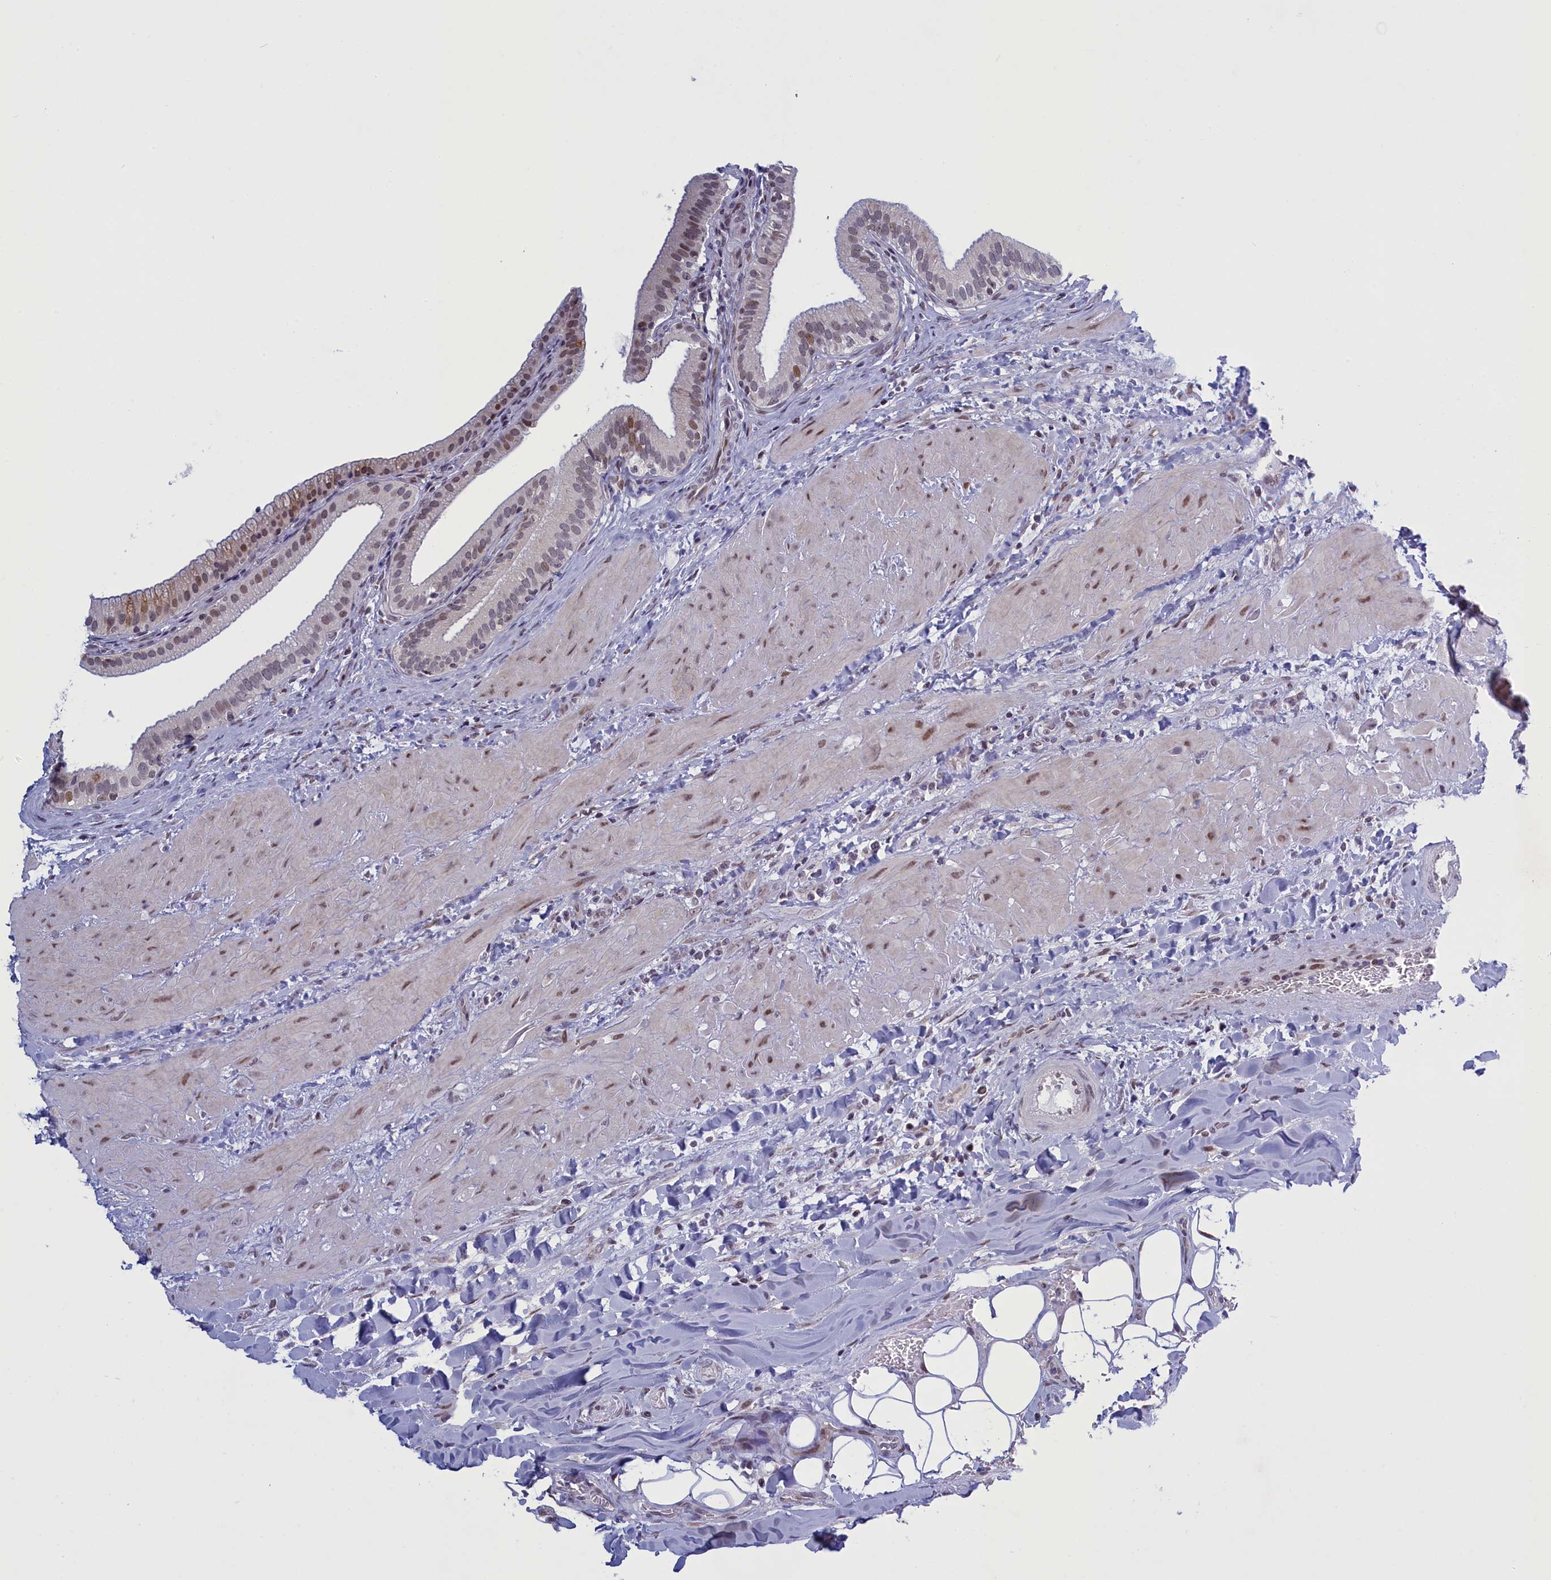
{"staining": {"intensity": "moderate", "quantity": "<25%", "location": "cytoplasmic/membranous,nuclear"}, "tissue": "gallbladder", "cell_type": "Glandular cells", "image_type": "normal", "snomed": [{"axis": "morphology", "description": "Normal tissue, NOS"}, {"axis": "topography", "description": "Gallbladder"}], "caption": "Normal gallbladder was stained to show a protein in brown. There is low levels of moderate cytoplasmic/membranous,nuclear staining in about <25% of glandular cells. The protein is shown in brown color, while the nuclei are stained blue.", "gene": "ATF7IP2", "patient": {"sex": "male", "age": 24}}